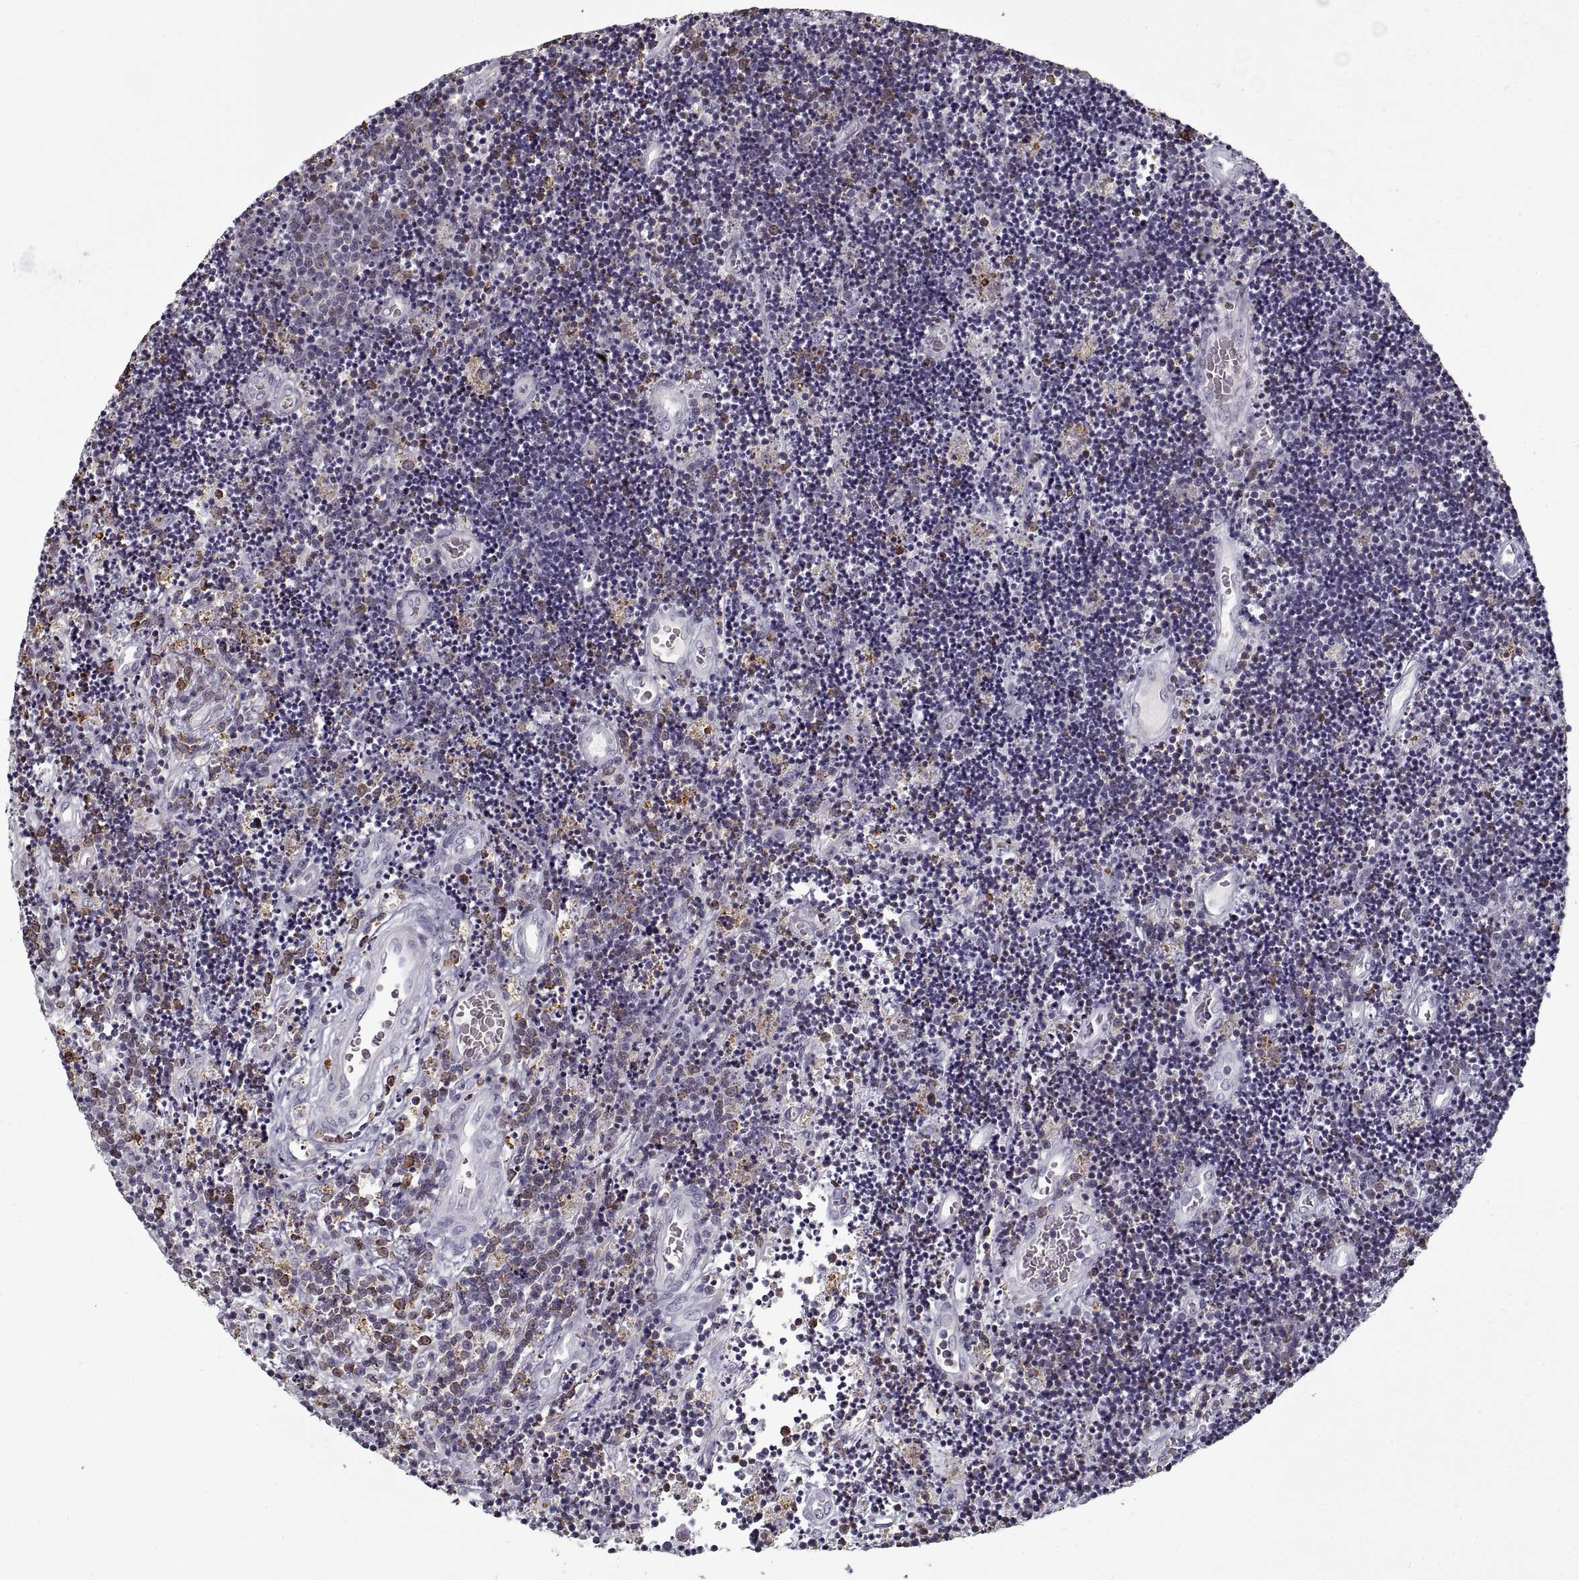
{"staining": {"intensity": "negative", "quantity": "none", "location": "none"}, "tissue": "lymphoma", "cell_type": "Tumor cells", "image_type": "cancer", "snomed": [{"axis": "morphology", "description": "Malignant lymphoma, non-Hodgkin's type, Low grade"}, {"axis": "topography", "description": "Brain"}], "caption": "Immunohistochemical staining of human malignant lymphoma, non-Hodgkin's type (low-grade) displays no significant expression in tumor cells.", "gene": "GAD2", "patient": {"sex": "female", "age": 66}}